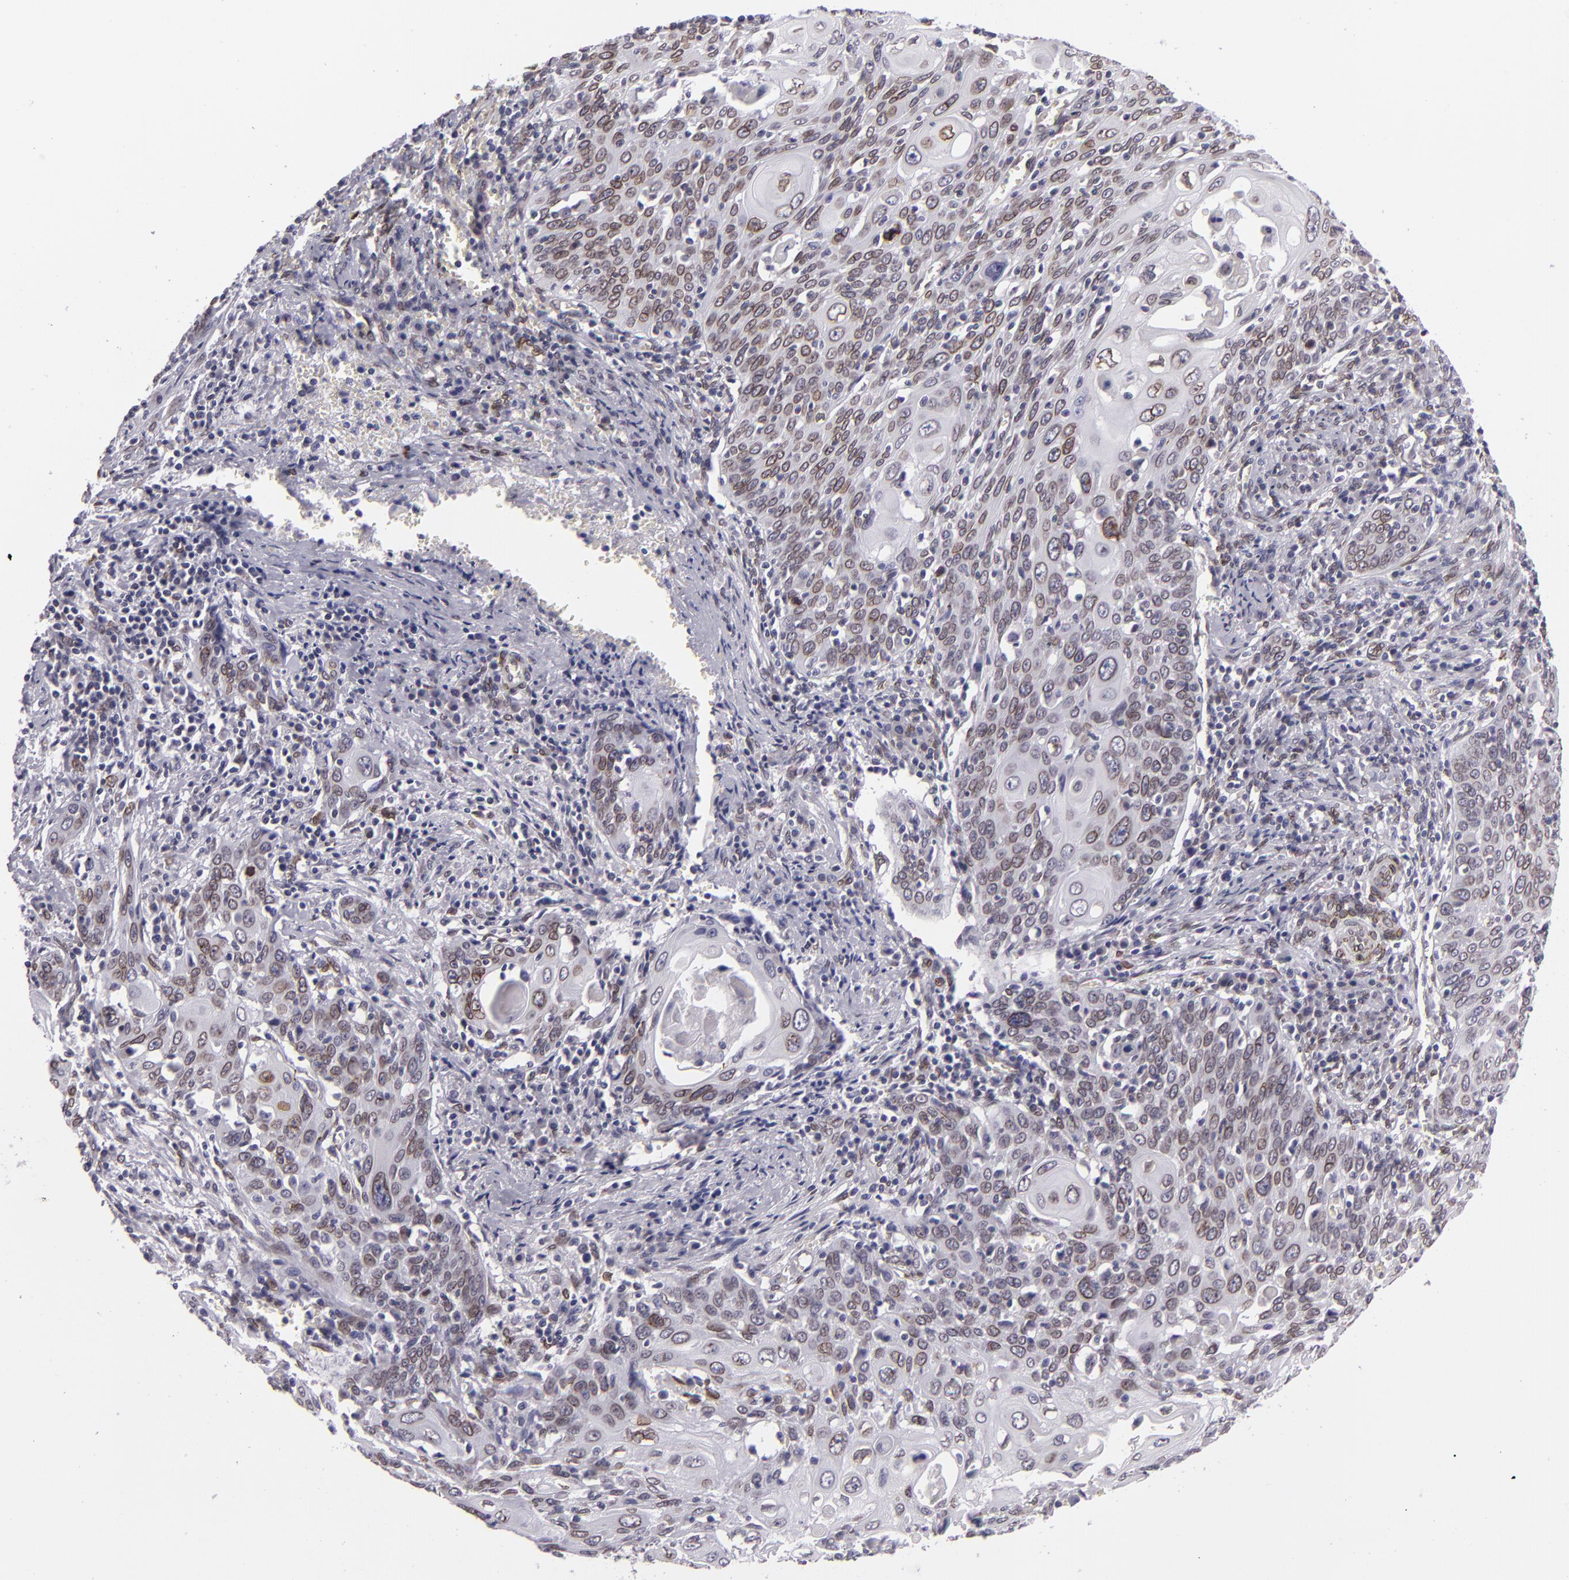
{"staining": {"intensity": "moderate", "quantity": "25%-75%", "location": "nuclear"}, "tissue": "cervical cancer", "cell_type": "Tumor cells", "image_type": "cancer", "snomed": [{"axis": "morphology", "description": "Squamous cell carcinoma, NOS"}, {"axis": "topography", "description": "Cervix"}], "caption": "A brown stain shows moderate nuclear positivity of a protein in cervical cancer tumor cells.", "gene": "EMD", "patient": {"sex": "female", "age": 54}}